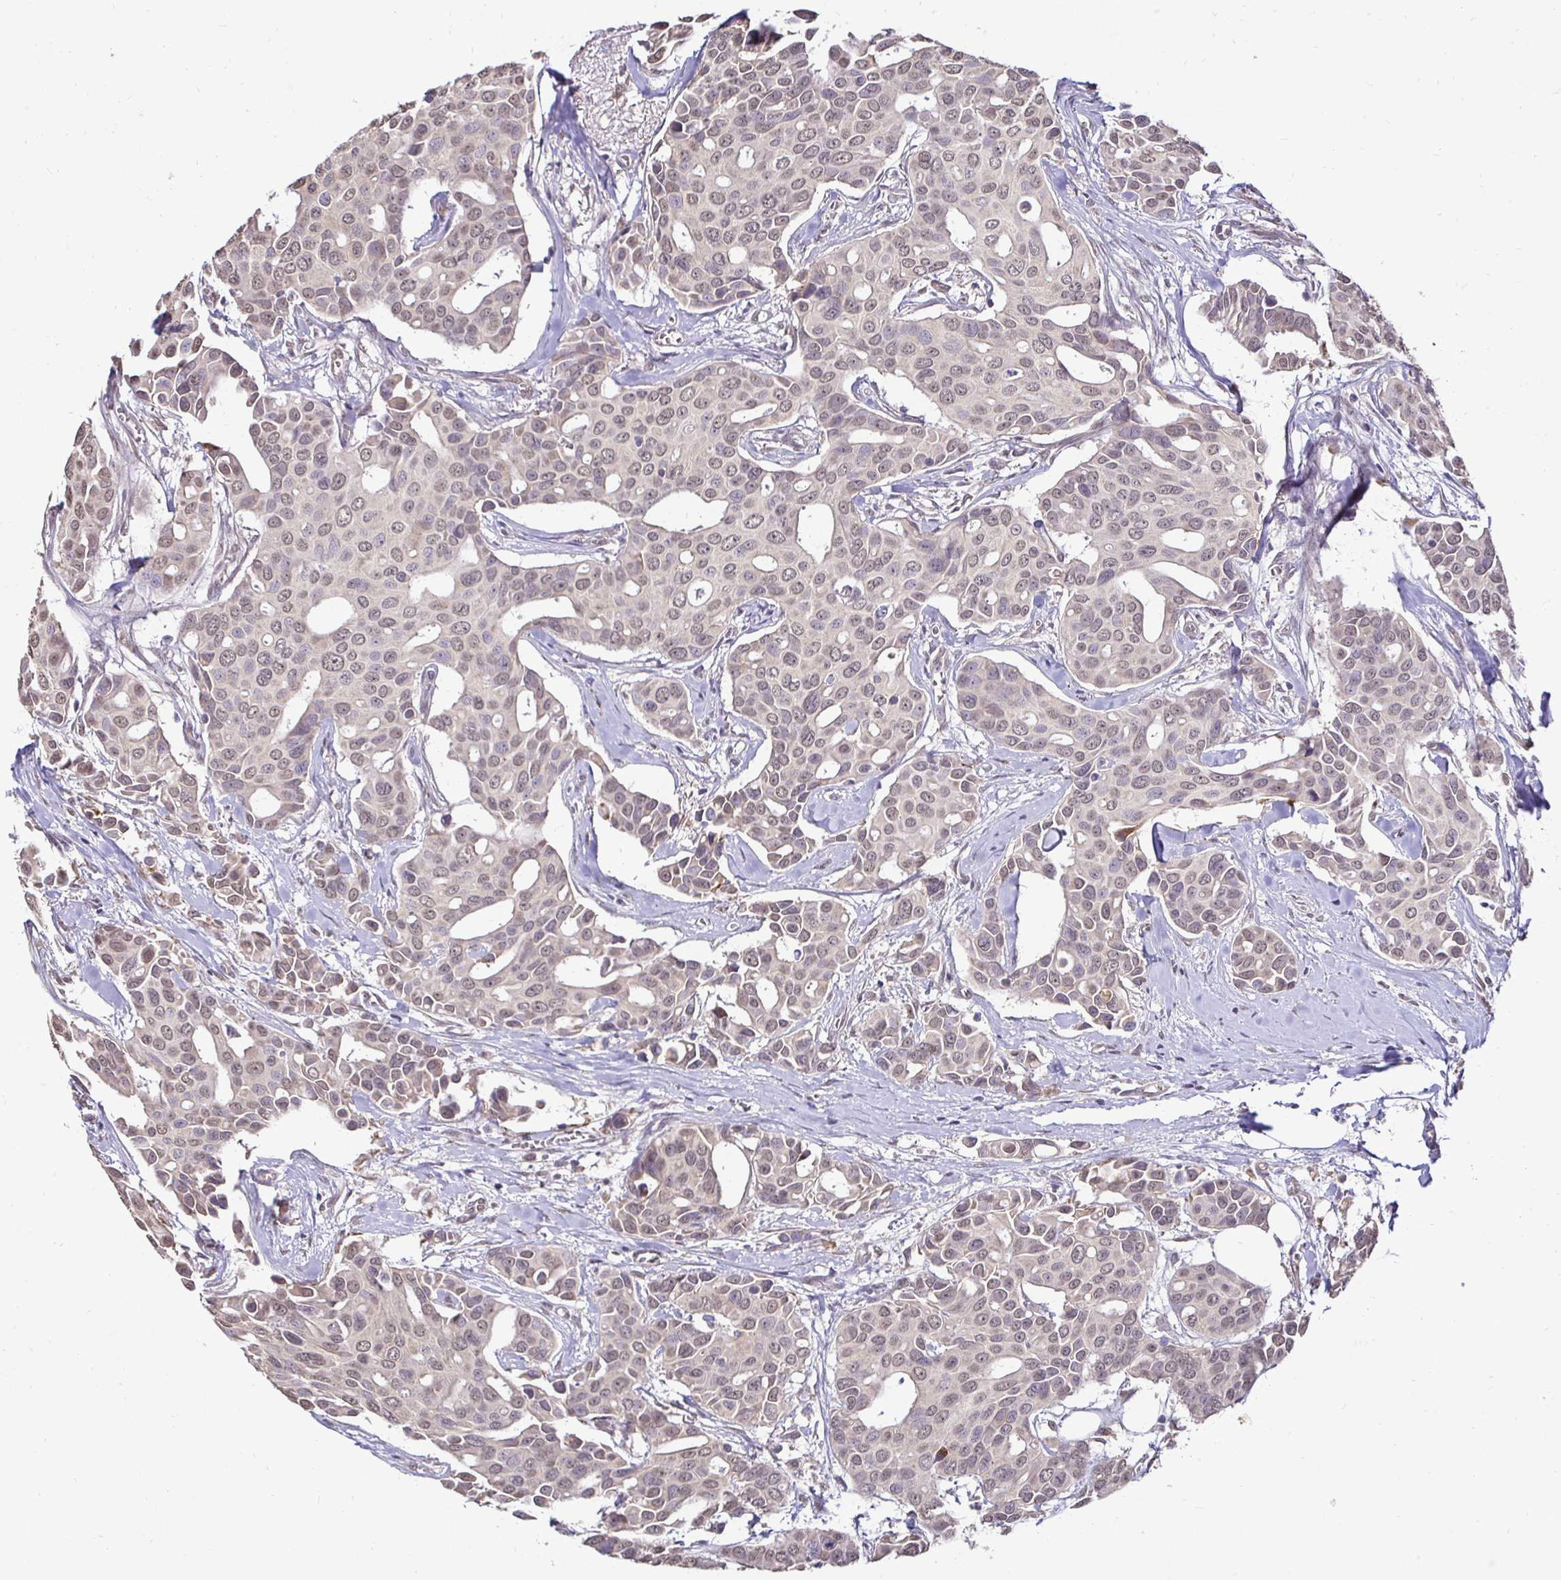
{"staining": {"intensity": "weak", "quantity": ">75%", "location": "nuclear"}, "tissue": "breast cancer", "cell_type": "Tumor cells", "image_type": "cancer", "snomed": [{"axis": "morphology", "description": "Duct carcinoma"}, {"axis": "topography", "description": "Breast"}], "caption": "Brown immunohistochemical staining in human infiltrating ductal carcinoma (breast) displays weak nuclear staining in approximately >75% of tumor cells.", "gene": "RHEBL1", "patient": {"sex": "female", "age": 54}}